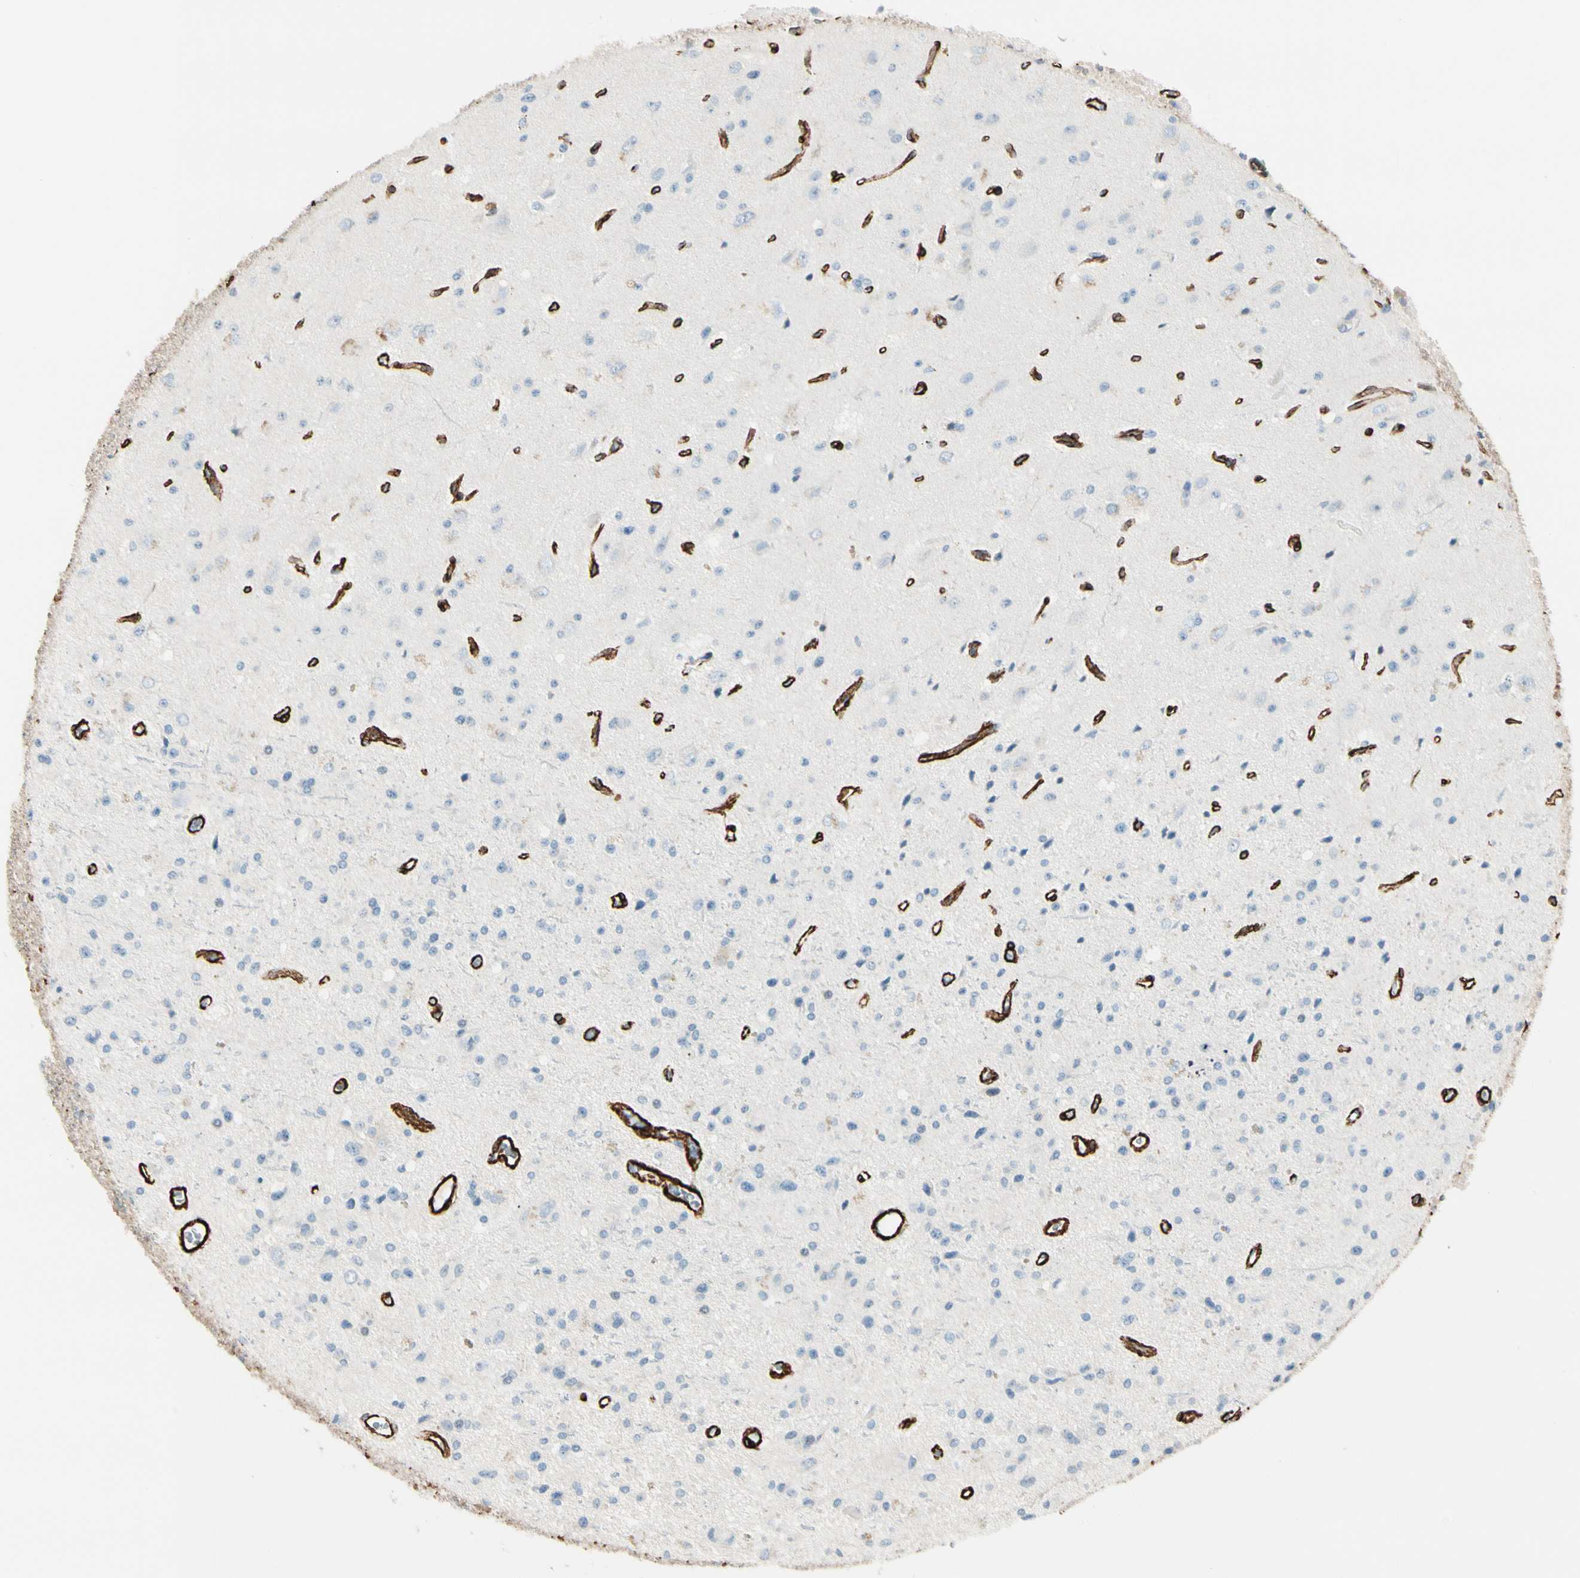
{"staining": {"intensity": "negative", "quantity": "none", "location": "none"}, "tissue": "glioma", "cell_type": "Tumor cells", "image_type": "cancer", "snomed": [{"axis": "morphology", "description": "Glioma, malignant, Low grade"}, {"axis": "topography", "description": "Brain"}], "caption": "Malignant low-grade glioma stained for a protein using immunohistochemistry reveals no expression tumor cells.", "gene": "CALD1", "patient": {"sex": "male", "age": 58}}